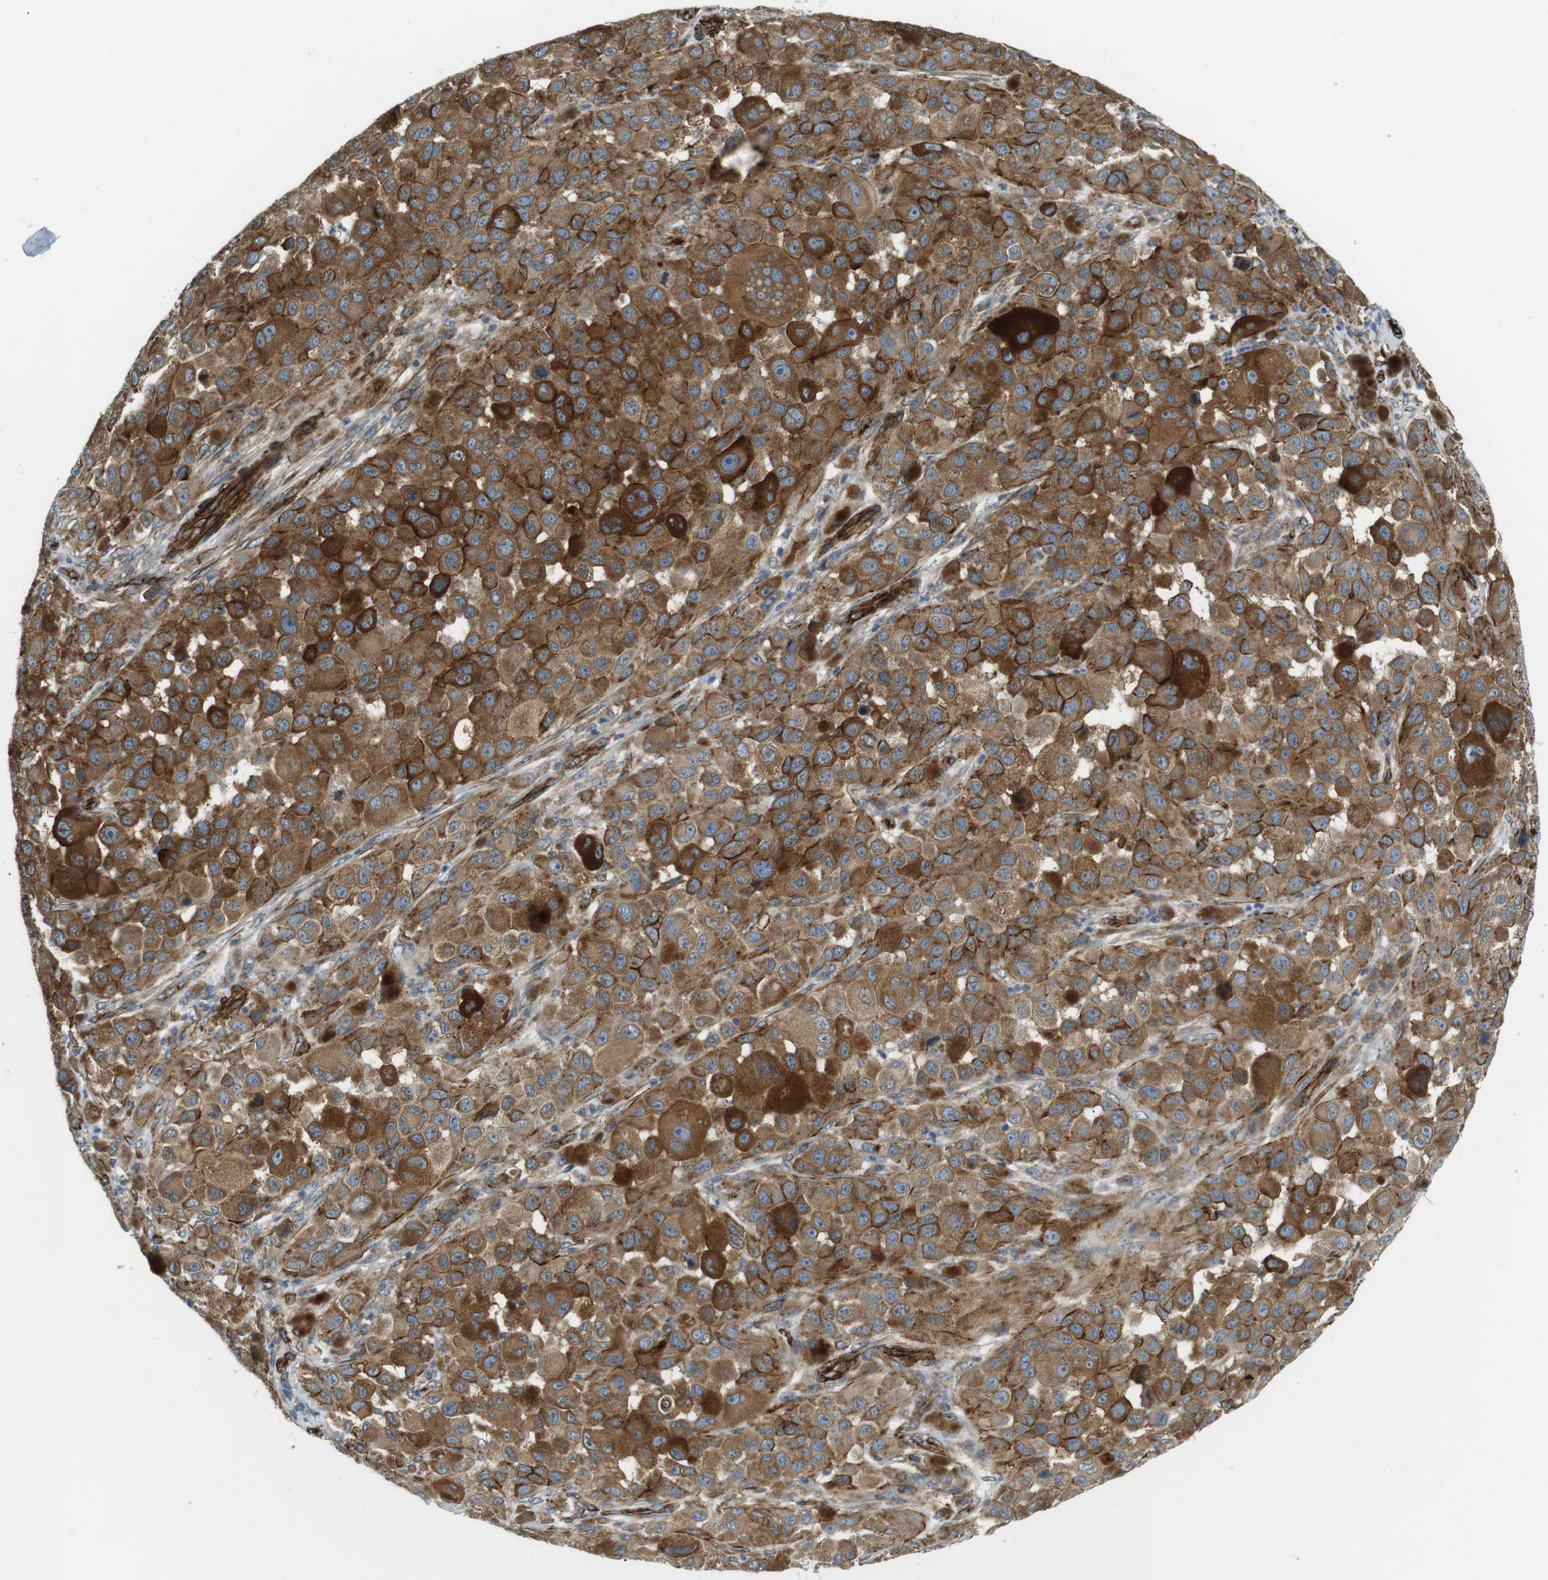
{"staining": {"intensity": "moderate", "quantity": ">75%", "location": "cytoplasmic/membranous"}, "tissue": "melanoma", "cell_type": "Tumor cells", "image_type": "cancer", "snomed": [{"axis": "morphology", "description": "Malignant melanoma, NOS"}, {"axis": "topography", "description": "Skin"}], "caption": "A brown stain highlights moderate cytoplasmic/membranous expression of a protein in malignant melanoma tumor cells.", "gene": "ODR4", "patient": {"sex": "male", "age": 96}}